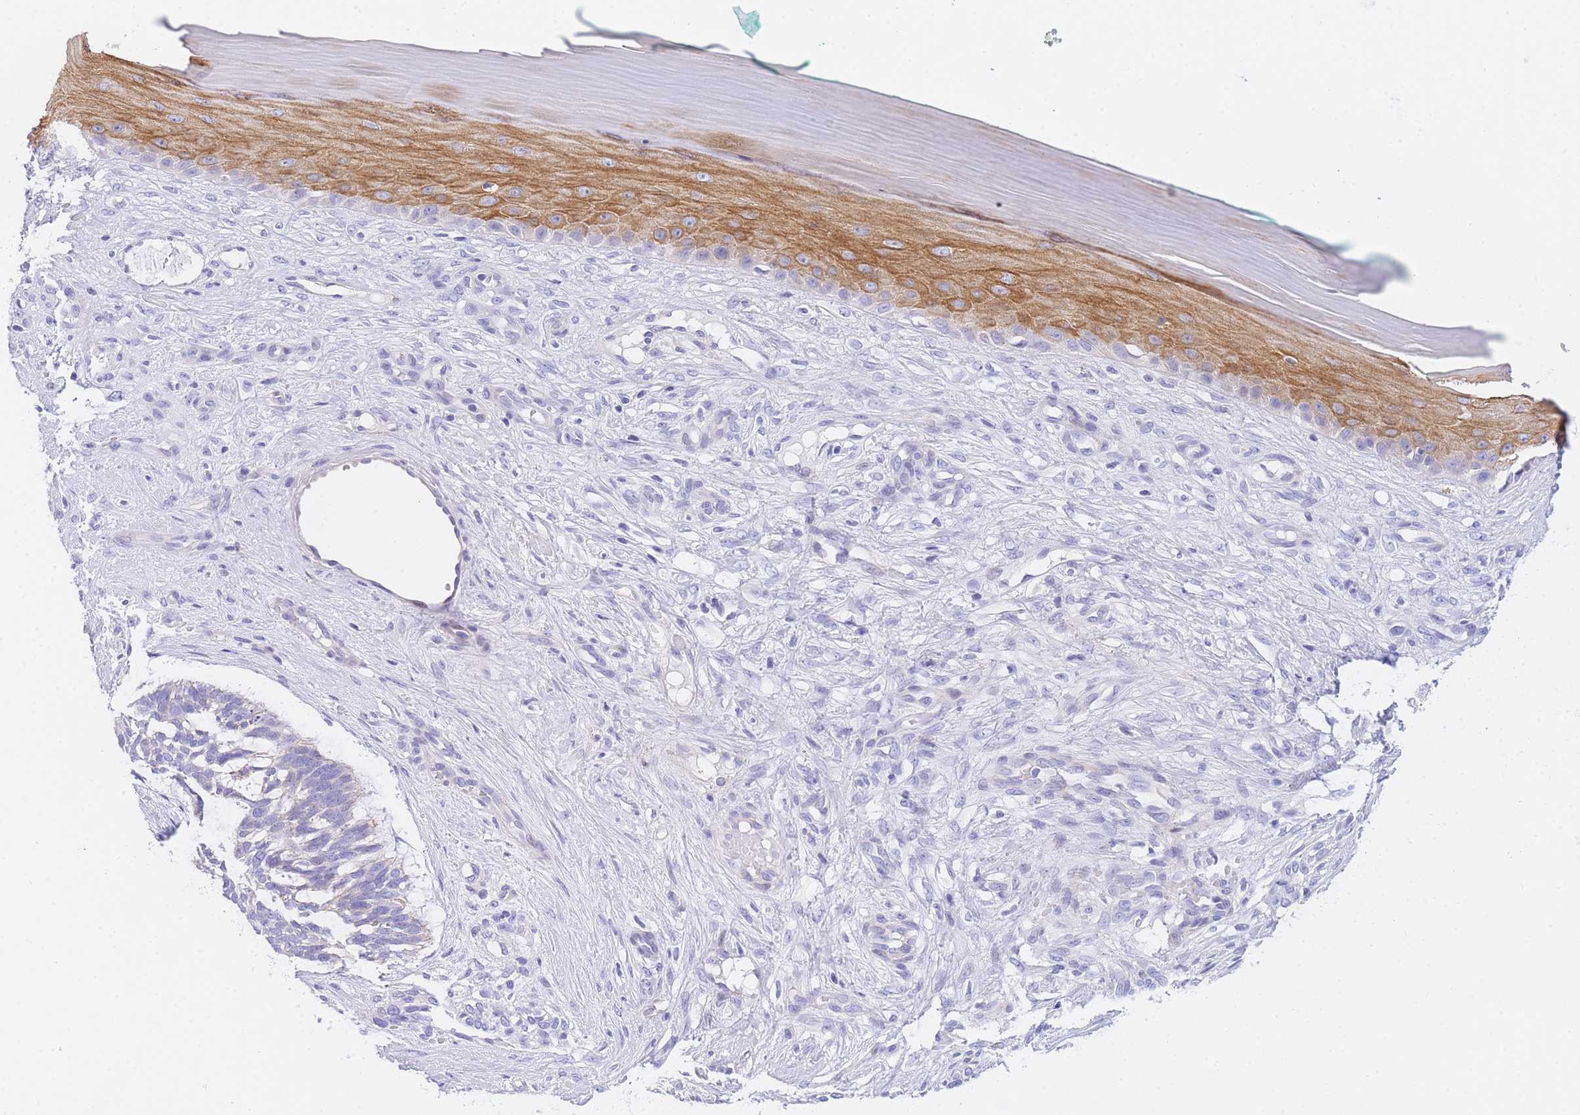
{"staining": {"intensity": "moderate", "quantity": "<25%", "location": "cytoplasmic/membranous"}, "tissue": "skin cancer", "cell_type": "Tumor cells", "image_type": "cancer", "snomed": [{"axis": "morphology", "description": "Basal cell carcinoma"}, {"axis": "topography", "description": "Skin"}], "caption": "IHC of skin cancer demonstrates low levels of moderate cytoplasmic/membranous positivity in approximately <25% of tumor cells.", "gene": "TIFAB", "patient": {"sex": "male", "age": 88}}